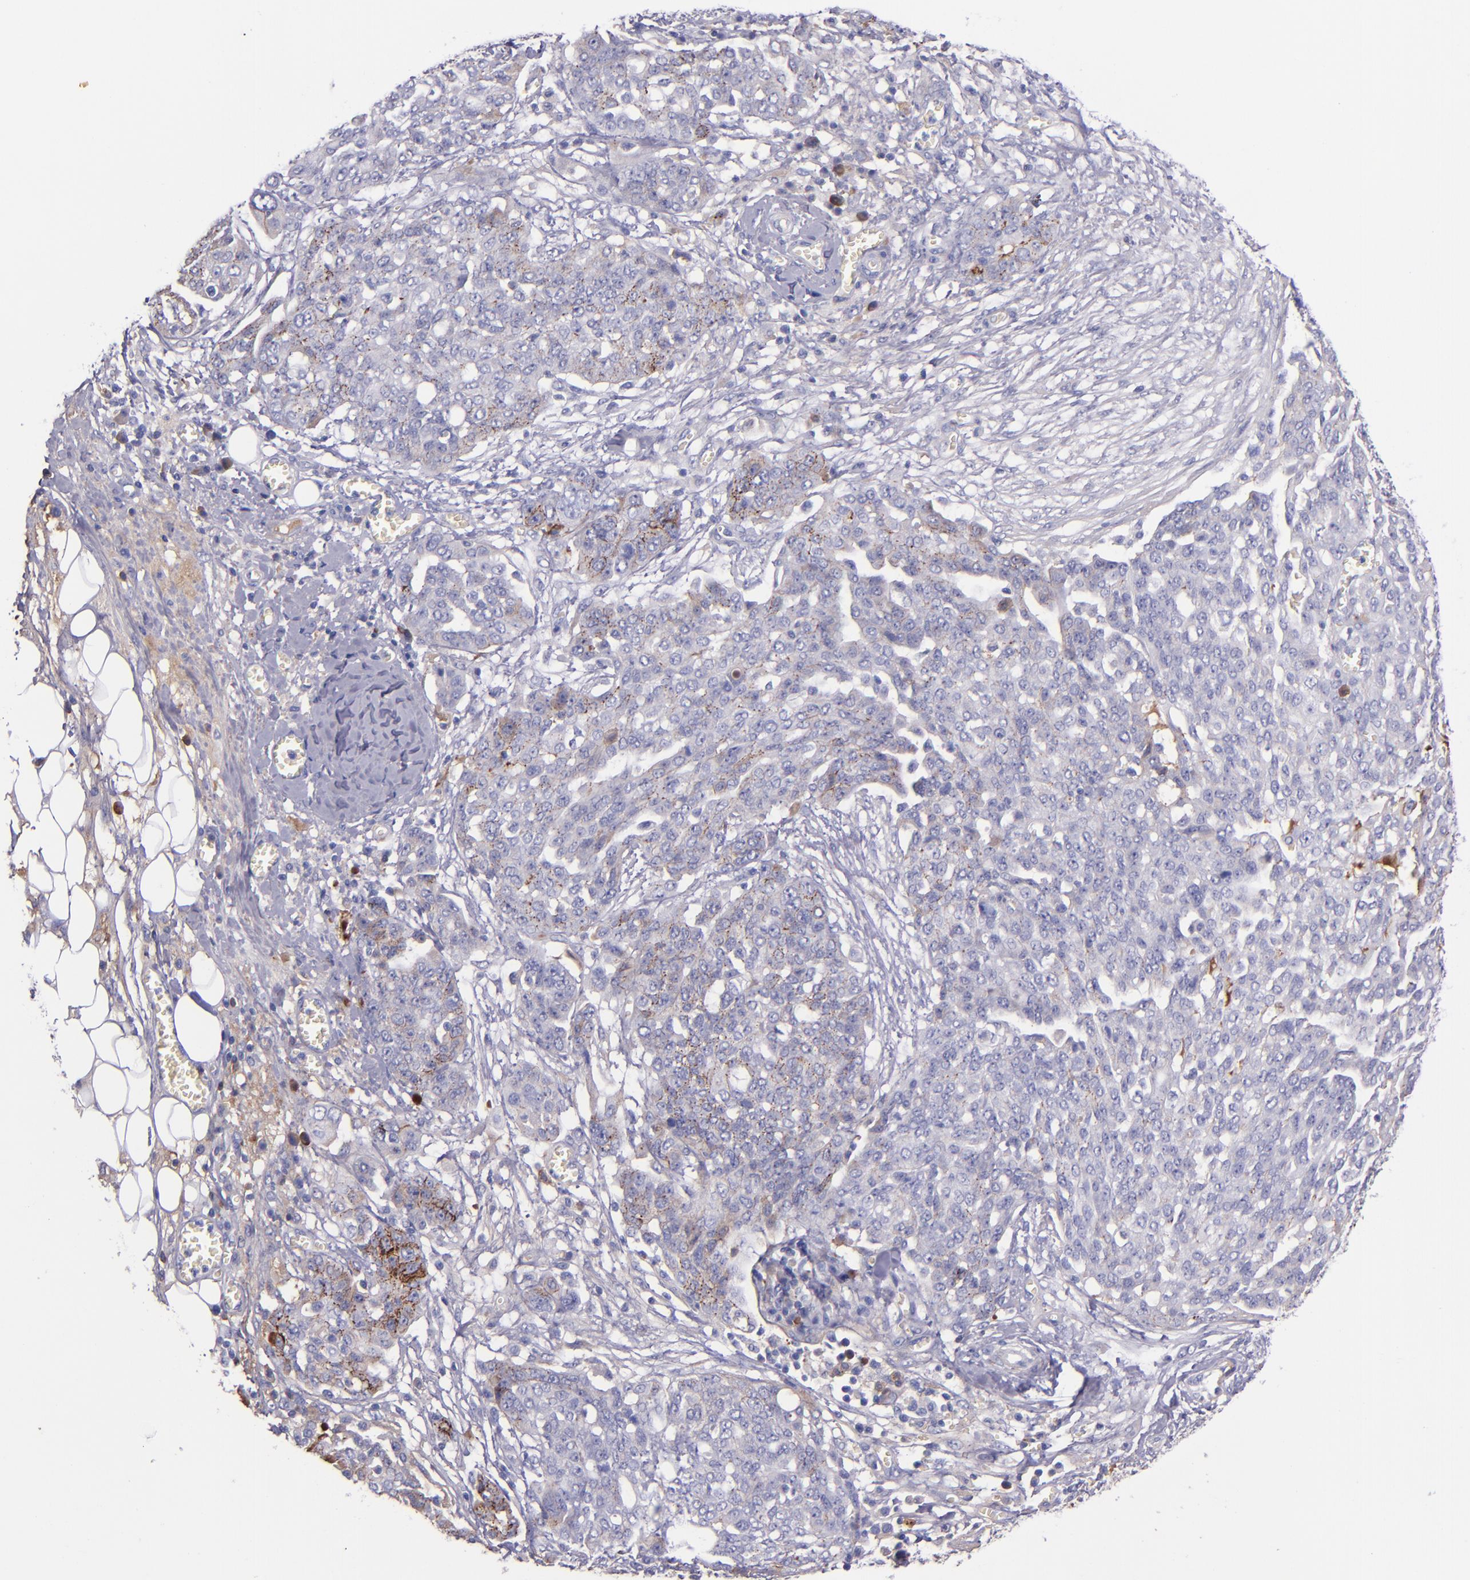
{"staining": {"intensity": "moderate", "quantity": "<25%", "location": "cytoplasmic/membranous"}, "tissue": "ovarian cancer", "cell_type": "Tumor cells", "image_type": "cancer", "snomed": [{"axis": "morphology", "description": "Cystadenocarcinoma, serous, NOS"}, {"axis": "topography", "description": "Soft tissue"}, {"axis": "topography", "description": "Ovary"}], "caption": "Tumor cells exhibit moderate cytoplasmic/membranous expression in approximately <25% of cells in ovarian cancer (serous cystadenocarcinoma). (DAB = brown stain, brightfield microscopy at high magnification).", "gene": "KNG1", "patient": {"sex": "female", "age": 57}}